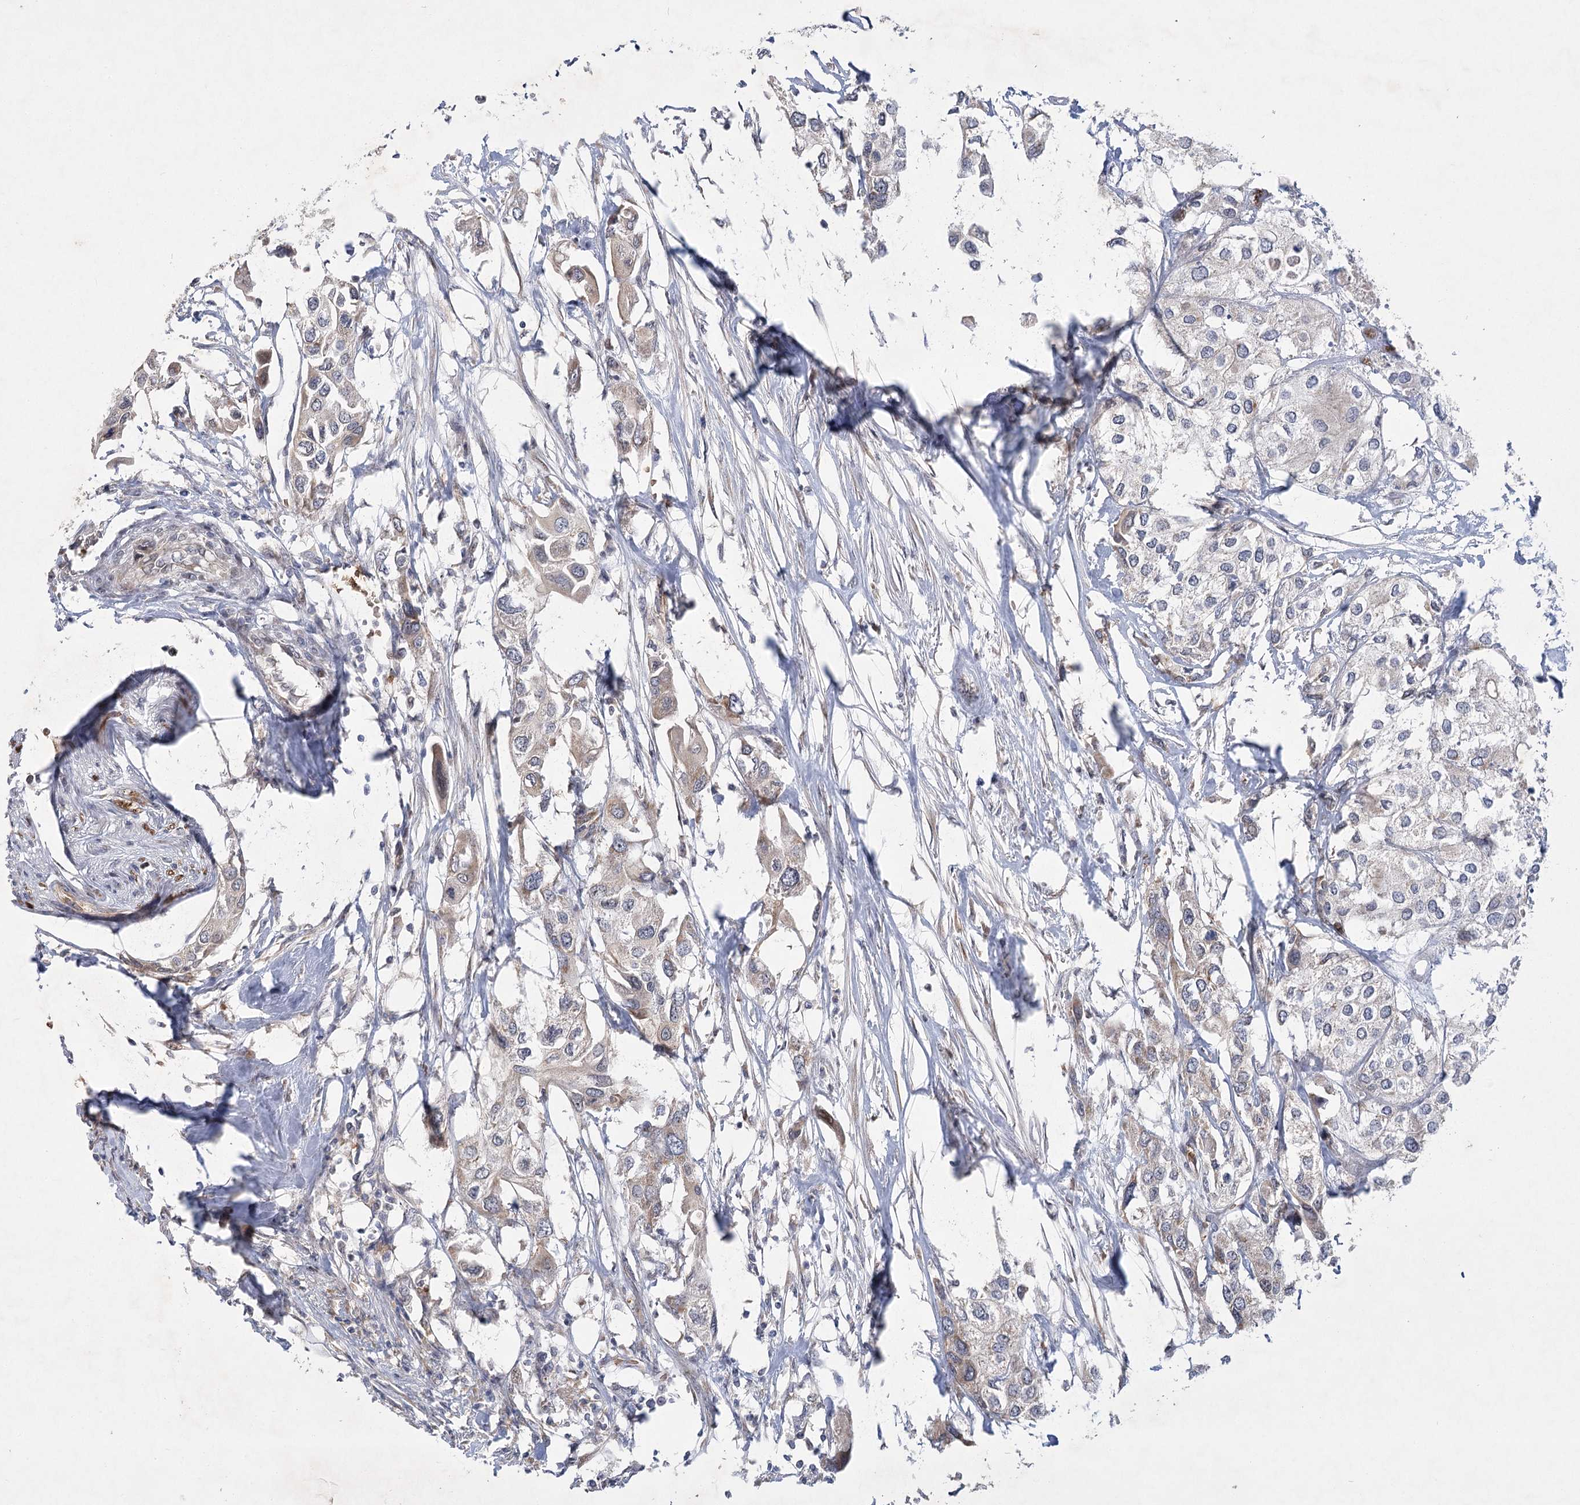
{"staining": {"intensity": "negative", "quantity": "none", "location": "none"}, "tissue": "urothelial cancer", "cell_type": "Tumor cells", "image_type": "cancer", "snomed": [{"axis": "morphology", "description": "Urothelial carcinoma, High grade"}, {"axis": "topography", "description": "Urinary bladder"}], "caption": "Immunohistochemistry (IHC) photomicrograph of neoplastic tissue: high-grade urothelial carcinoma stained with DAB shows no significant protein expression in tumor cells. (DAB IHC visualized using brightfield microscopy, high magnification).", "gene": "NSMCE4A", "patient": {"sex": "male", "age": 64}}